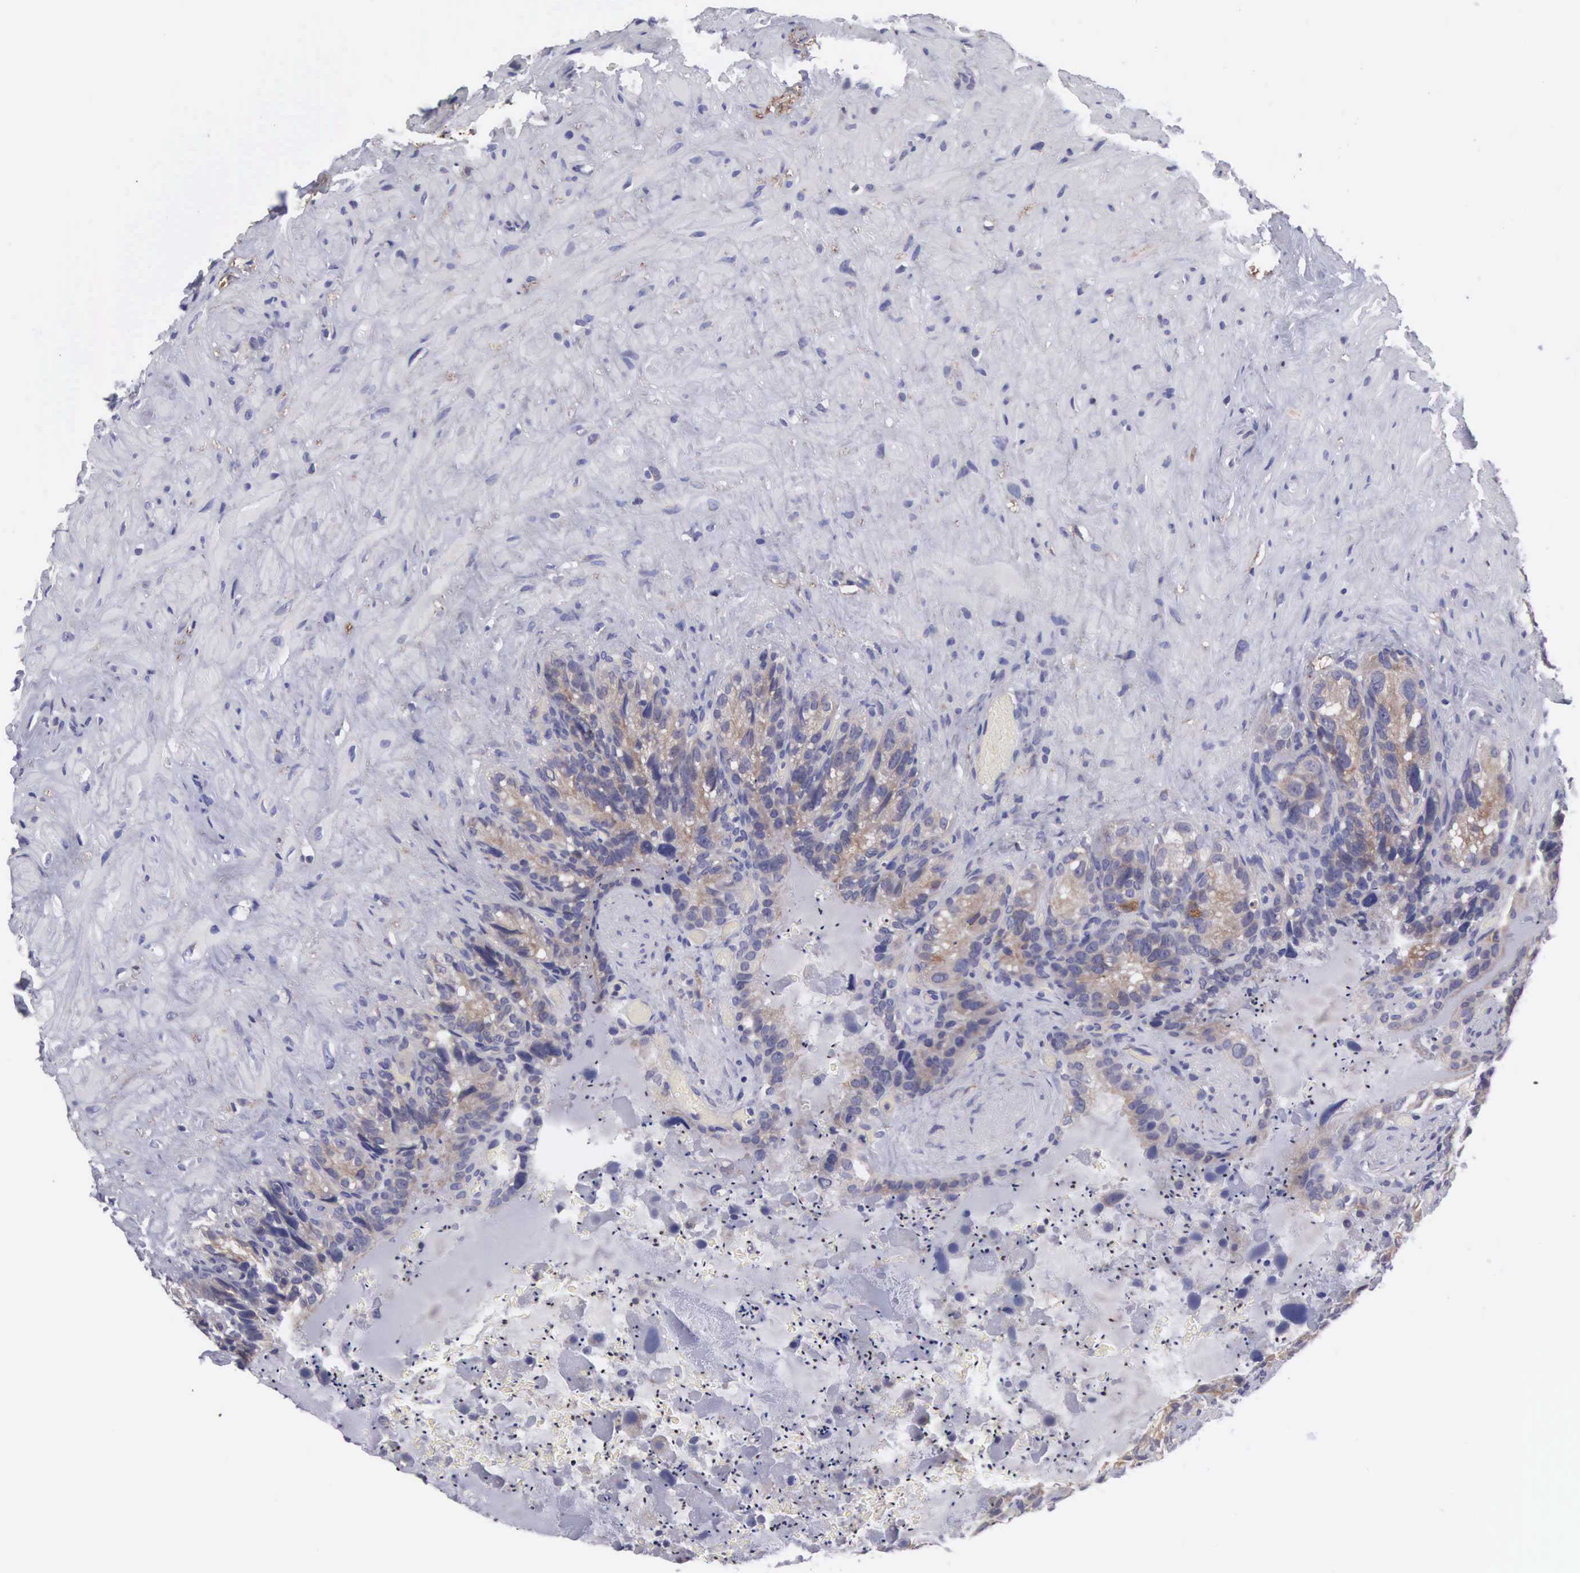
{"staining": {"intensity": "weak", "quantity": "<25%", "location": "cytoplasmic/membranous"}, "tissue": "seminal vesicle", "cell_type": "Glandular cells", "image_type": "normal", "snomed": [{"axis": "morphology", "description": "Normal tissue, NOS"}, {"axis": "topography", "description": "Seminal veicle"}], "caption": "High power microscopy image of an immunohistochemistry micrograph of unremarkable seminal vesicle, revealing no significant expression in glandular cells.", "gene": "SLITRK4", "patient": {"sex": "male", "age": 63}}